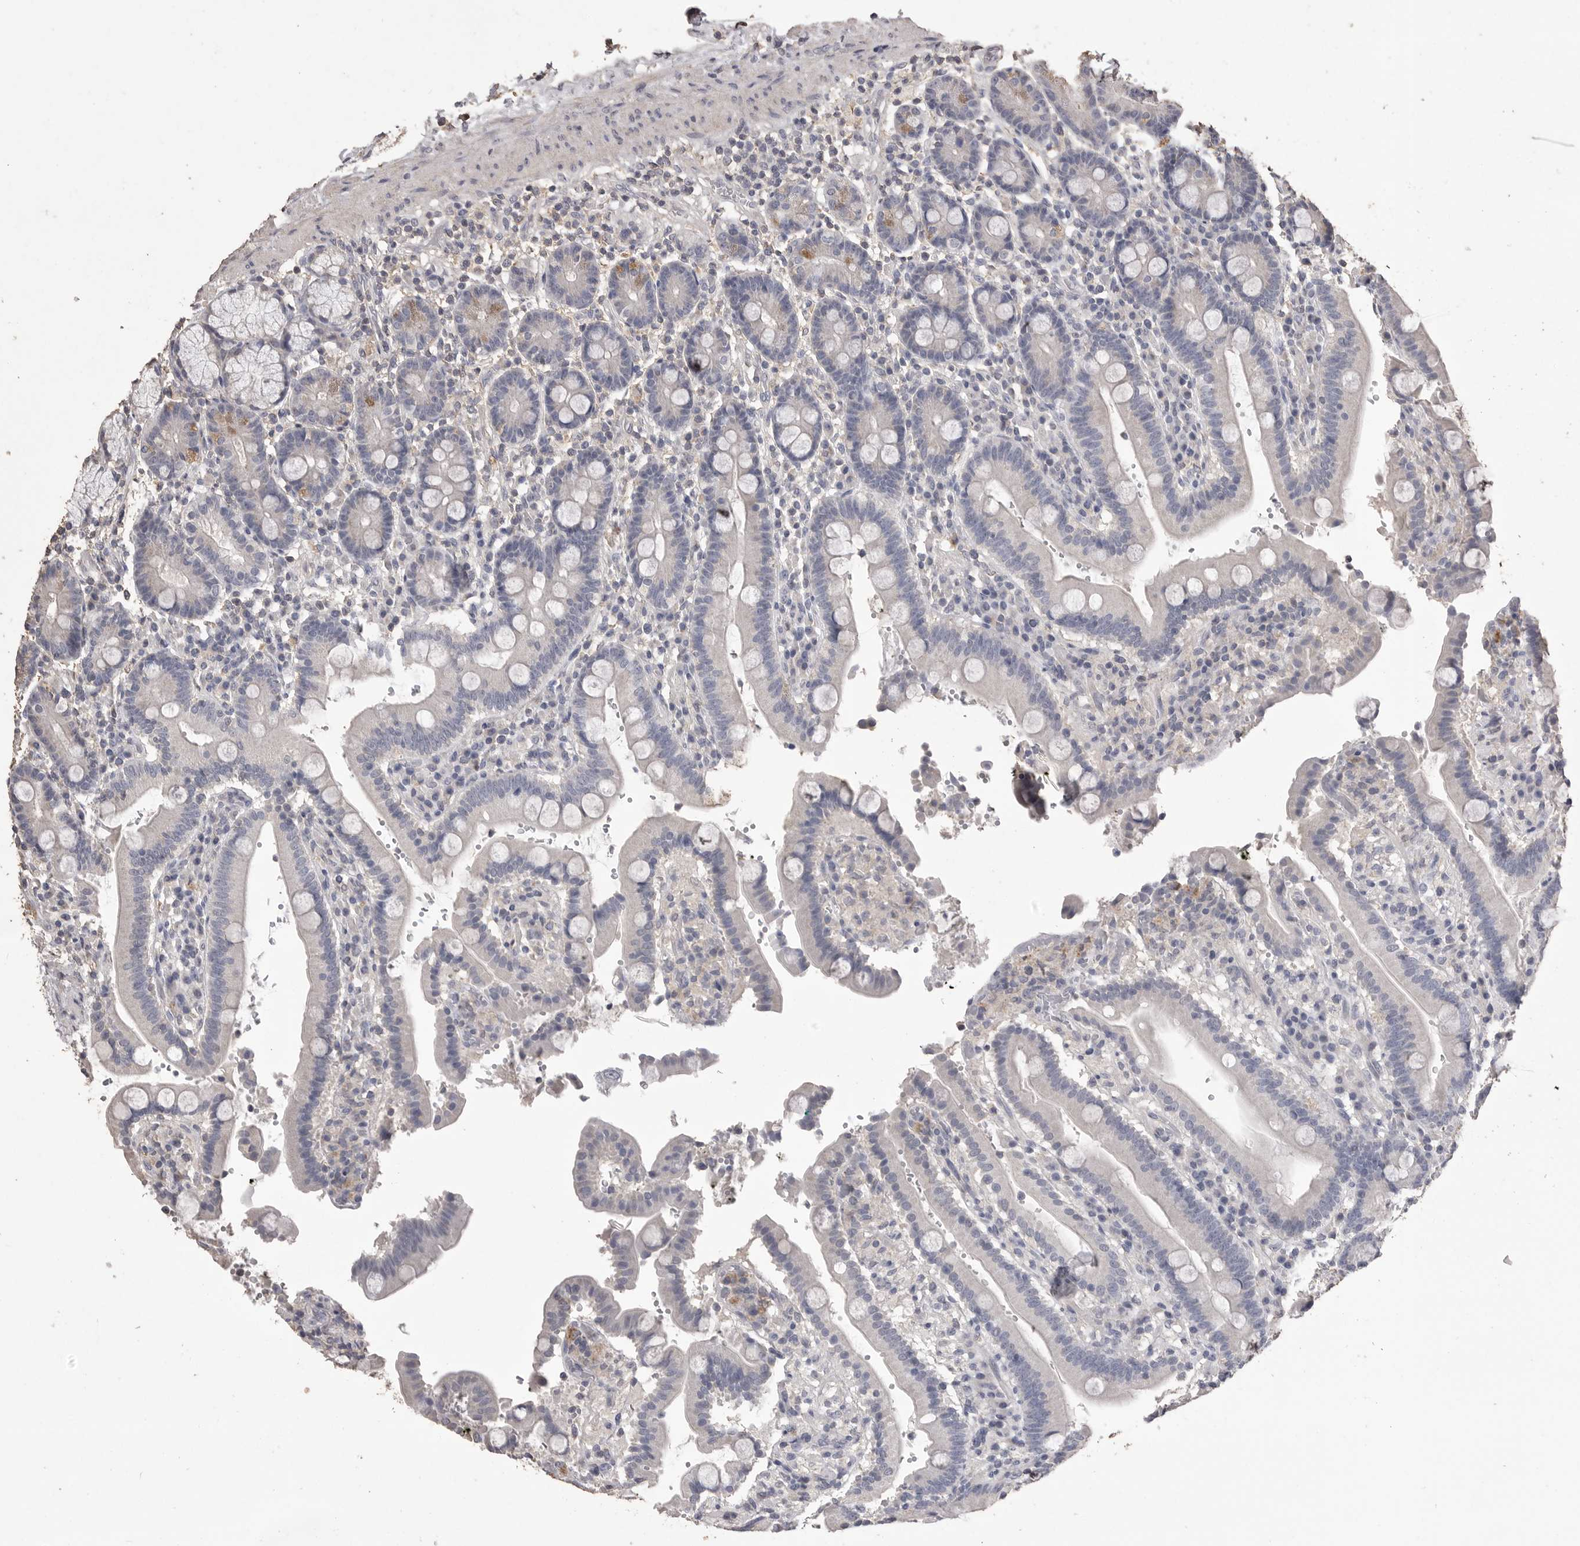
{"staining": {"intensity": "weak", "quantity": "<25%", "location": "cytoplasmic/membranous"}, "tissue": "duodenum", "cell_type": "Glandular cells", "image_type": "normal", "snomed": [{"axis": "morphology", "description": "Normal tissue, NOS"}, {"axis": "topography", "description": "Small intestine, NOS"}], "caption": "DAB (3,3'-diaminobenzidine) immunohistochemical staining of benign duodenum shows no significant positivity in glandular cells. (Stains: DAB (3,3'-diaminobenzidine) immunohistochemistry (IHC) with hematoxylin counter stain, Microscopy: brightfield microscopy at high magnification).", "gene": "MMP7", "patient": {"sex": "female", "age": 71}}